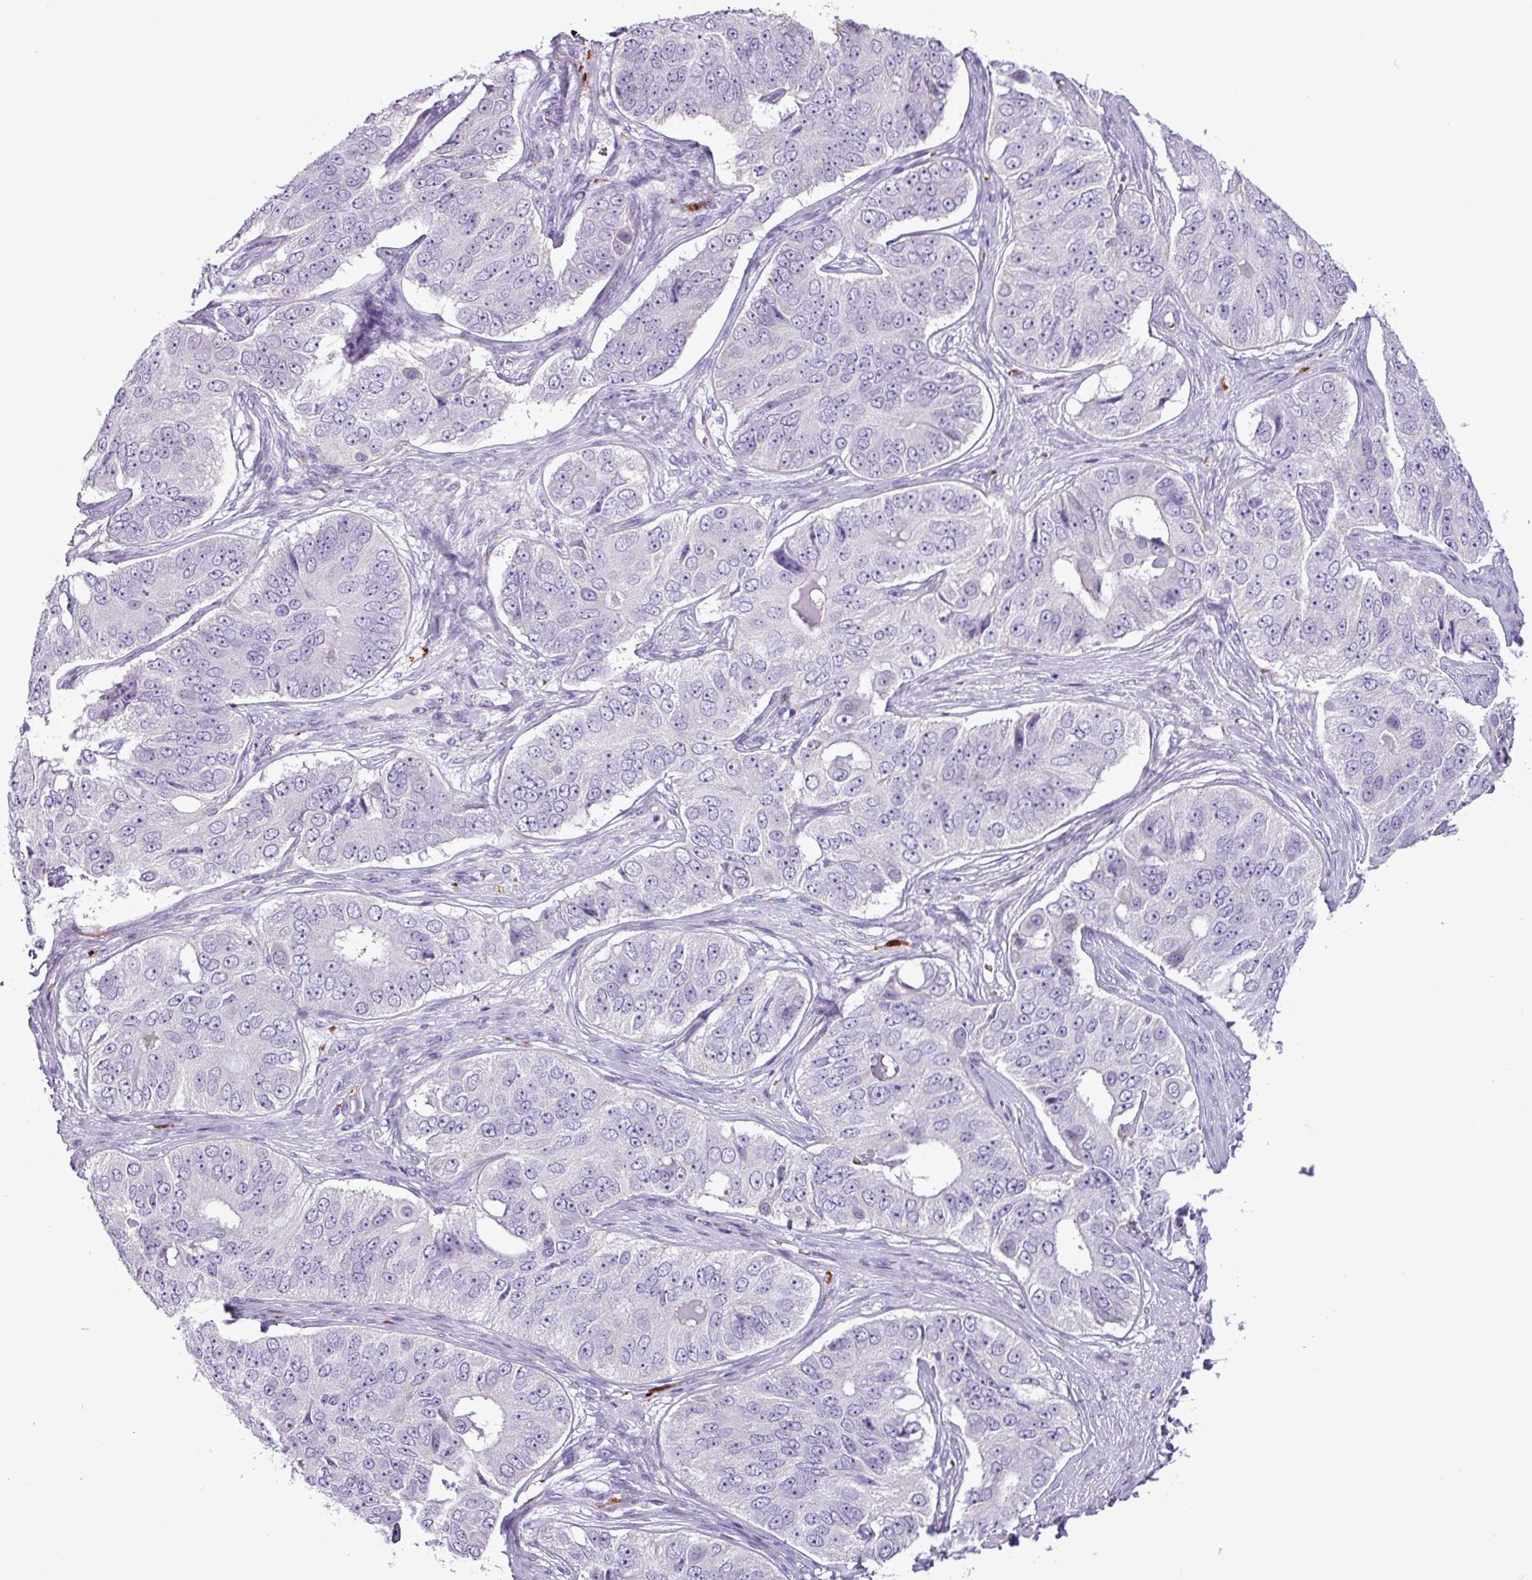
{"staining": {"intensity": "negative", "quantity": "none", "location": "none"}, "tissue": "ovarian cancer", "cell_type": "Tumor cells", "image_type": "cancer", "snomed": [{"axis": "morphology", "description": "Carcinoma, endometroid"}, {"axis": "topography", "description": "Ovary"}], "caption": "This is an IHC image of ovarian cancer. There is no staining in tumor cells.", "gene": "TMEM200C", "patient": {"sex": "female", "age": 51}}